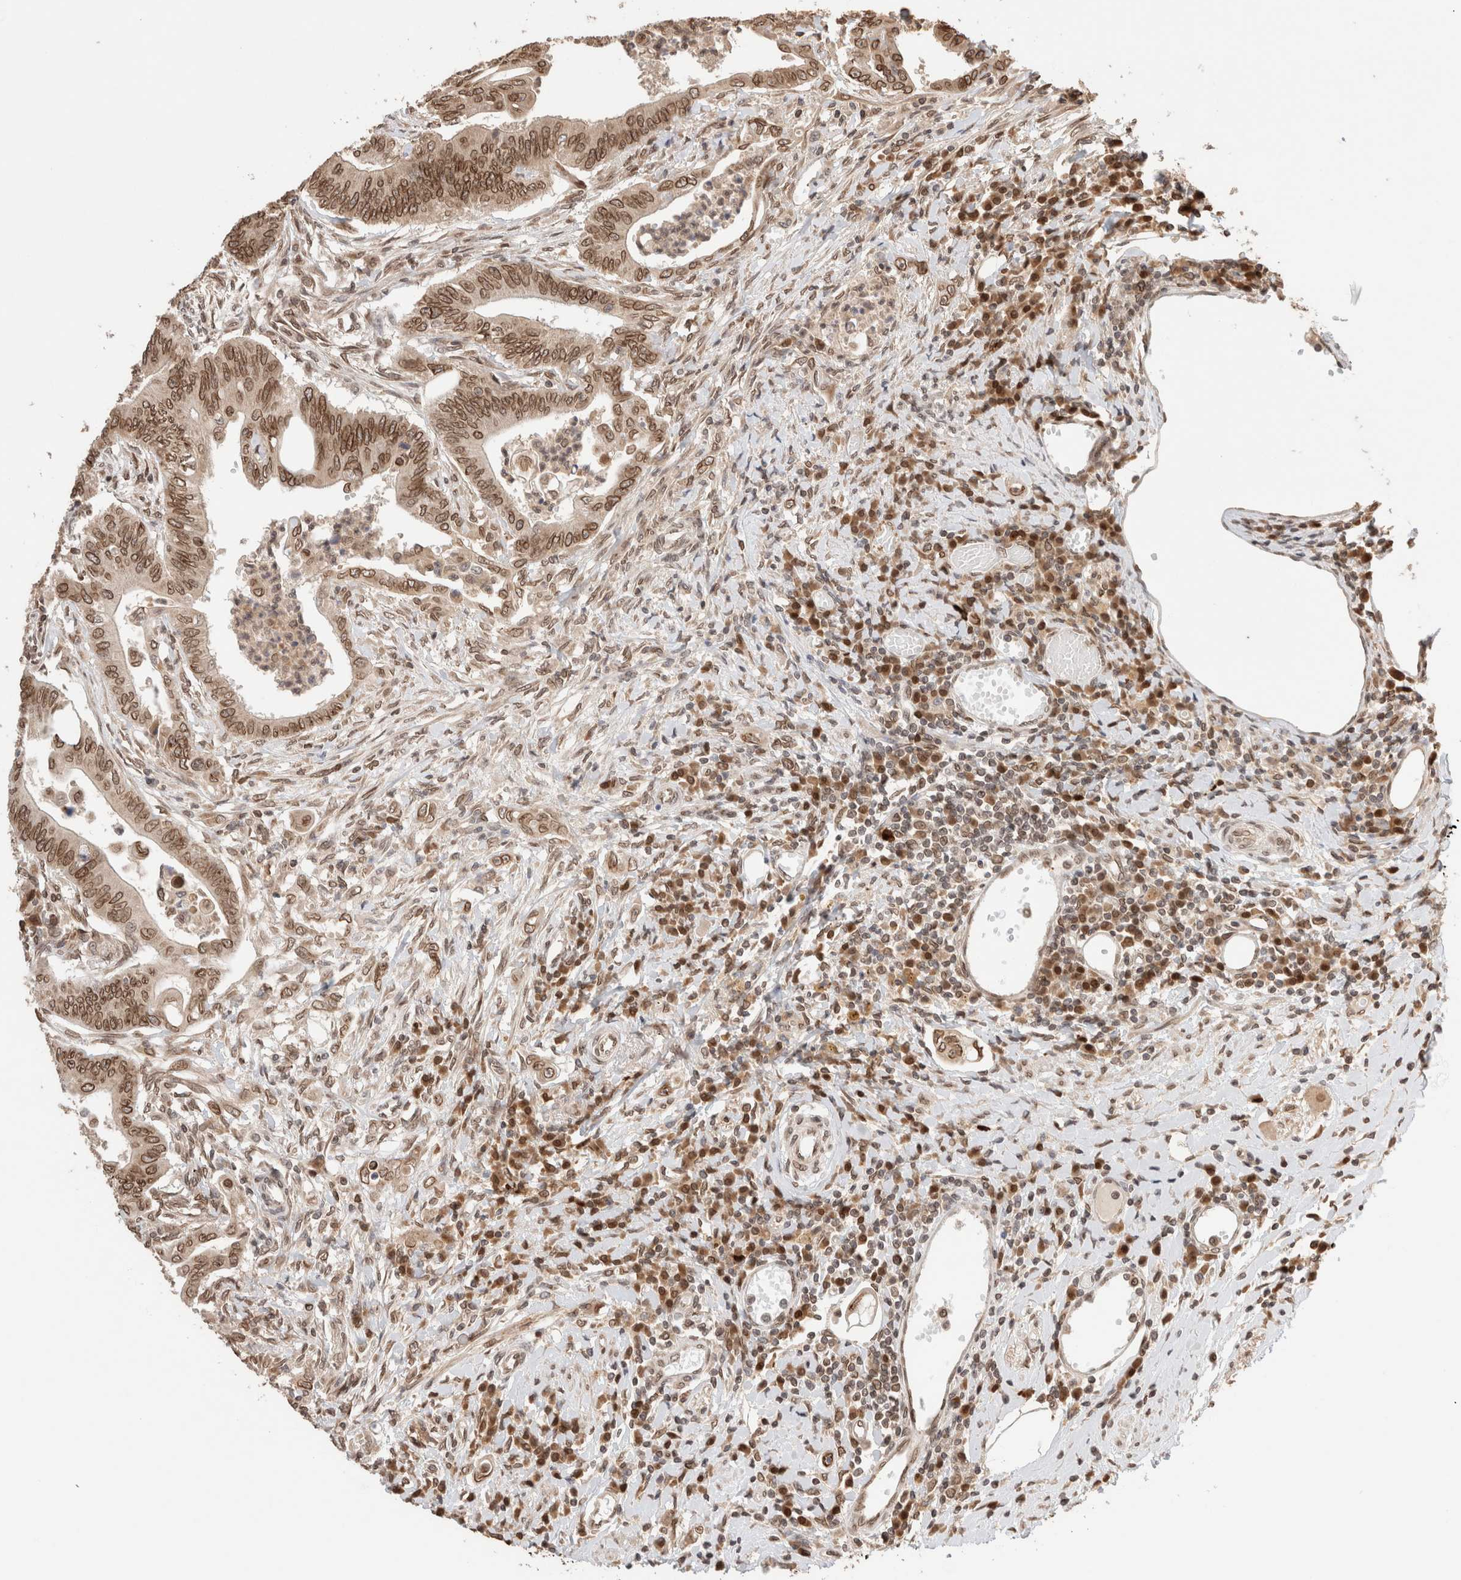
{"staining": {"intensity": "moderate", "quantity": ">75%", "location": "cytoplasmic/membranous,nuclear"}, "tissue": "colorectal cancer", "cell_type": "Tumor cells", "image_type": "cancer", "snomed": [{"axis": "morphology", "description": "Adenoma, NOS"}, {"axis": "morphology", "description": "Adenocarcinoma, NOS"}, {"axis": "topography", "description": "Colon"}], "caption": "Approximately >75% of tumor cells in adenoma (colorectal) display moderate cytoplasmic/membranous and nuclear protein staining as visualized by brown immunohistochemical staining.", "gene": "TPR", "patient": {"sex": "male", "age": 79}}